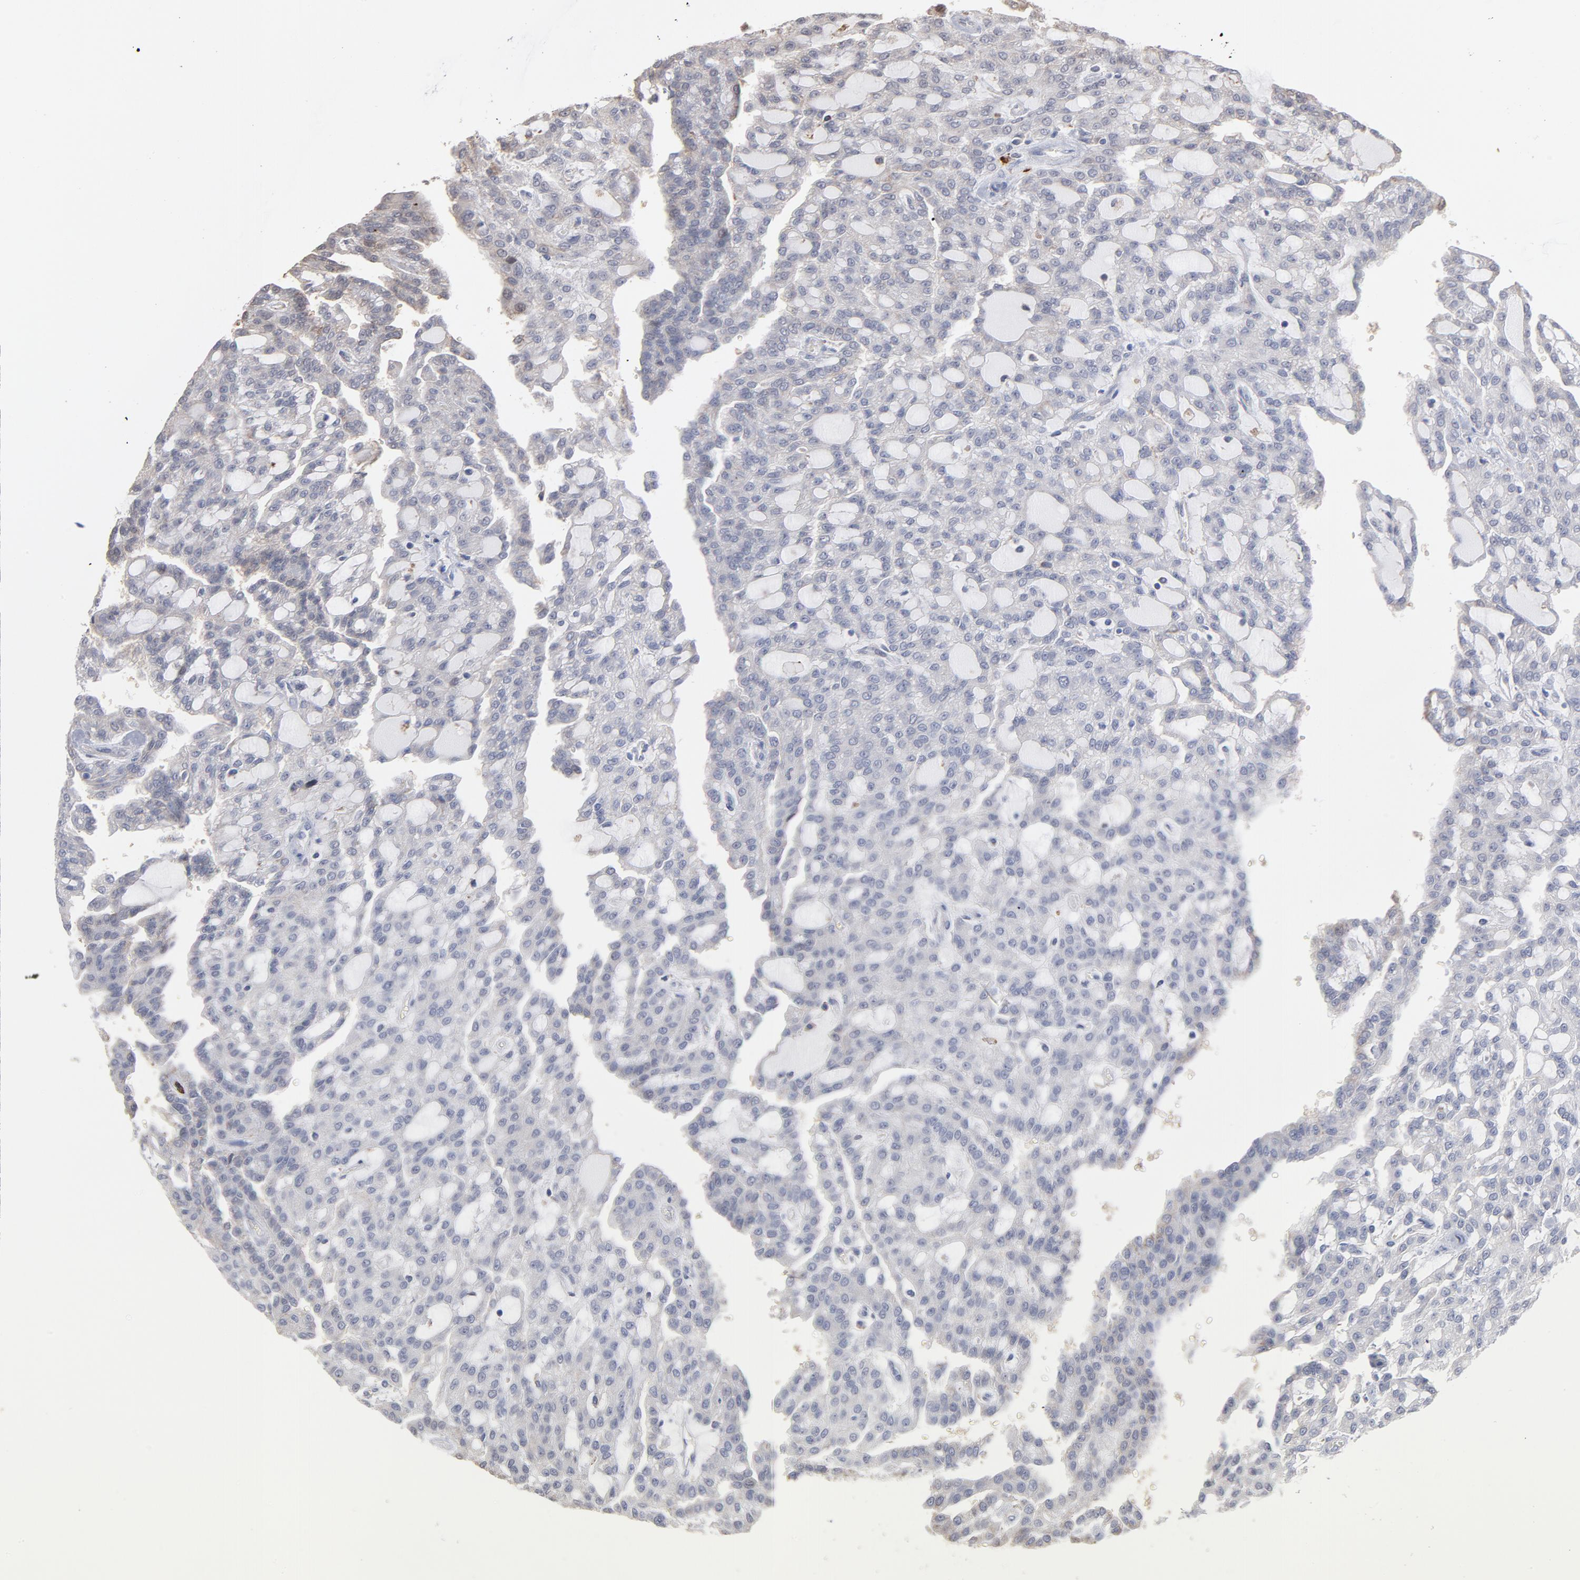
{"staining": {"intensity": "weak", "quantity": "<25%", "location": "nuclear"}, "tissue": "renal cancer", "cell_type": "Tumor cells", "image_type": "cancer", "snomed": [{"axis": "morphology", "description": "Adenocarcinoma, NOS"}, {"axis": "topography", "description": "Kidney"}], "caption": "Immunohistochemistry of adenocarcinoma (renal) reveals no expression in tumor cells.", "gene": "PNMA1", "patient": {"sex": "male", "age": 63}}